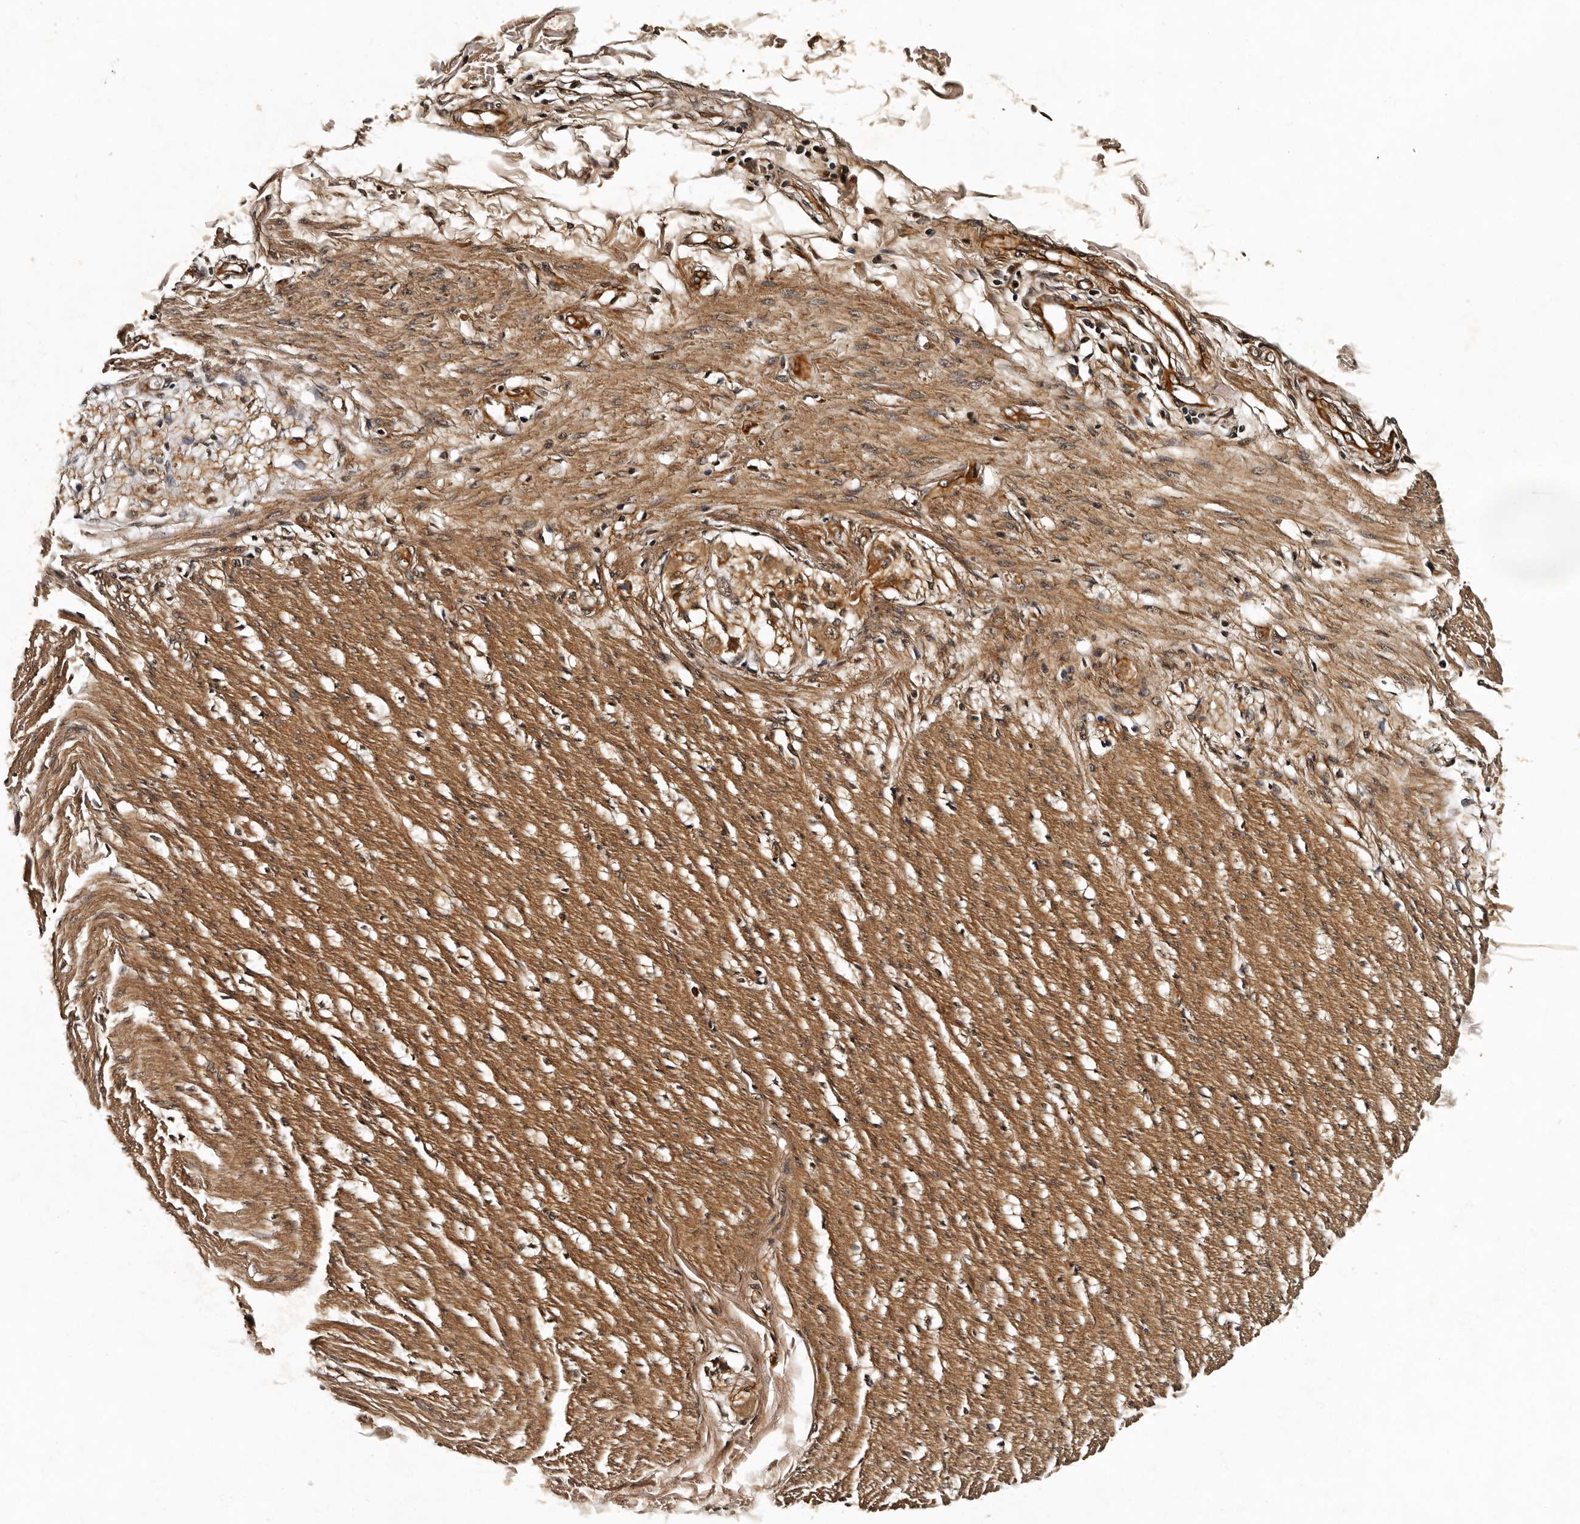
{"staining": {"intensity": "moderate", "quantity": ">75%", "location": "cytoplasmic/membranous"}, "tissue": "smooth muscle", "cell_type": "Smooth muscle cells", "image_type": "normal", "snomed": [{"axis": "morphology", "description": "Normal tissue, NOS"}, {"axis": "morphology", "description": "Adenocarcinoma, NOS"}, {"axis": "topography", "description": "Smooth muscle"}, {"axis": "topography", "description": "Colon"}], "caption": "The photomicrograph reveals immunohistochemical staining of normal smooth muscle. There is moderate cytoplasmic/membranous positivity is present in about >75% of smooth muscle cells.", "gene": "CPNE3", "patient": {"sex": "male", "age": 14}}